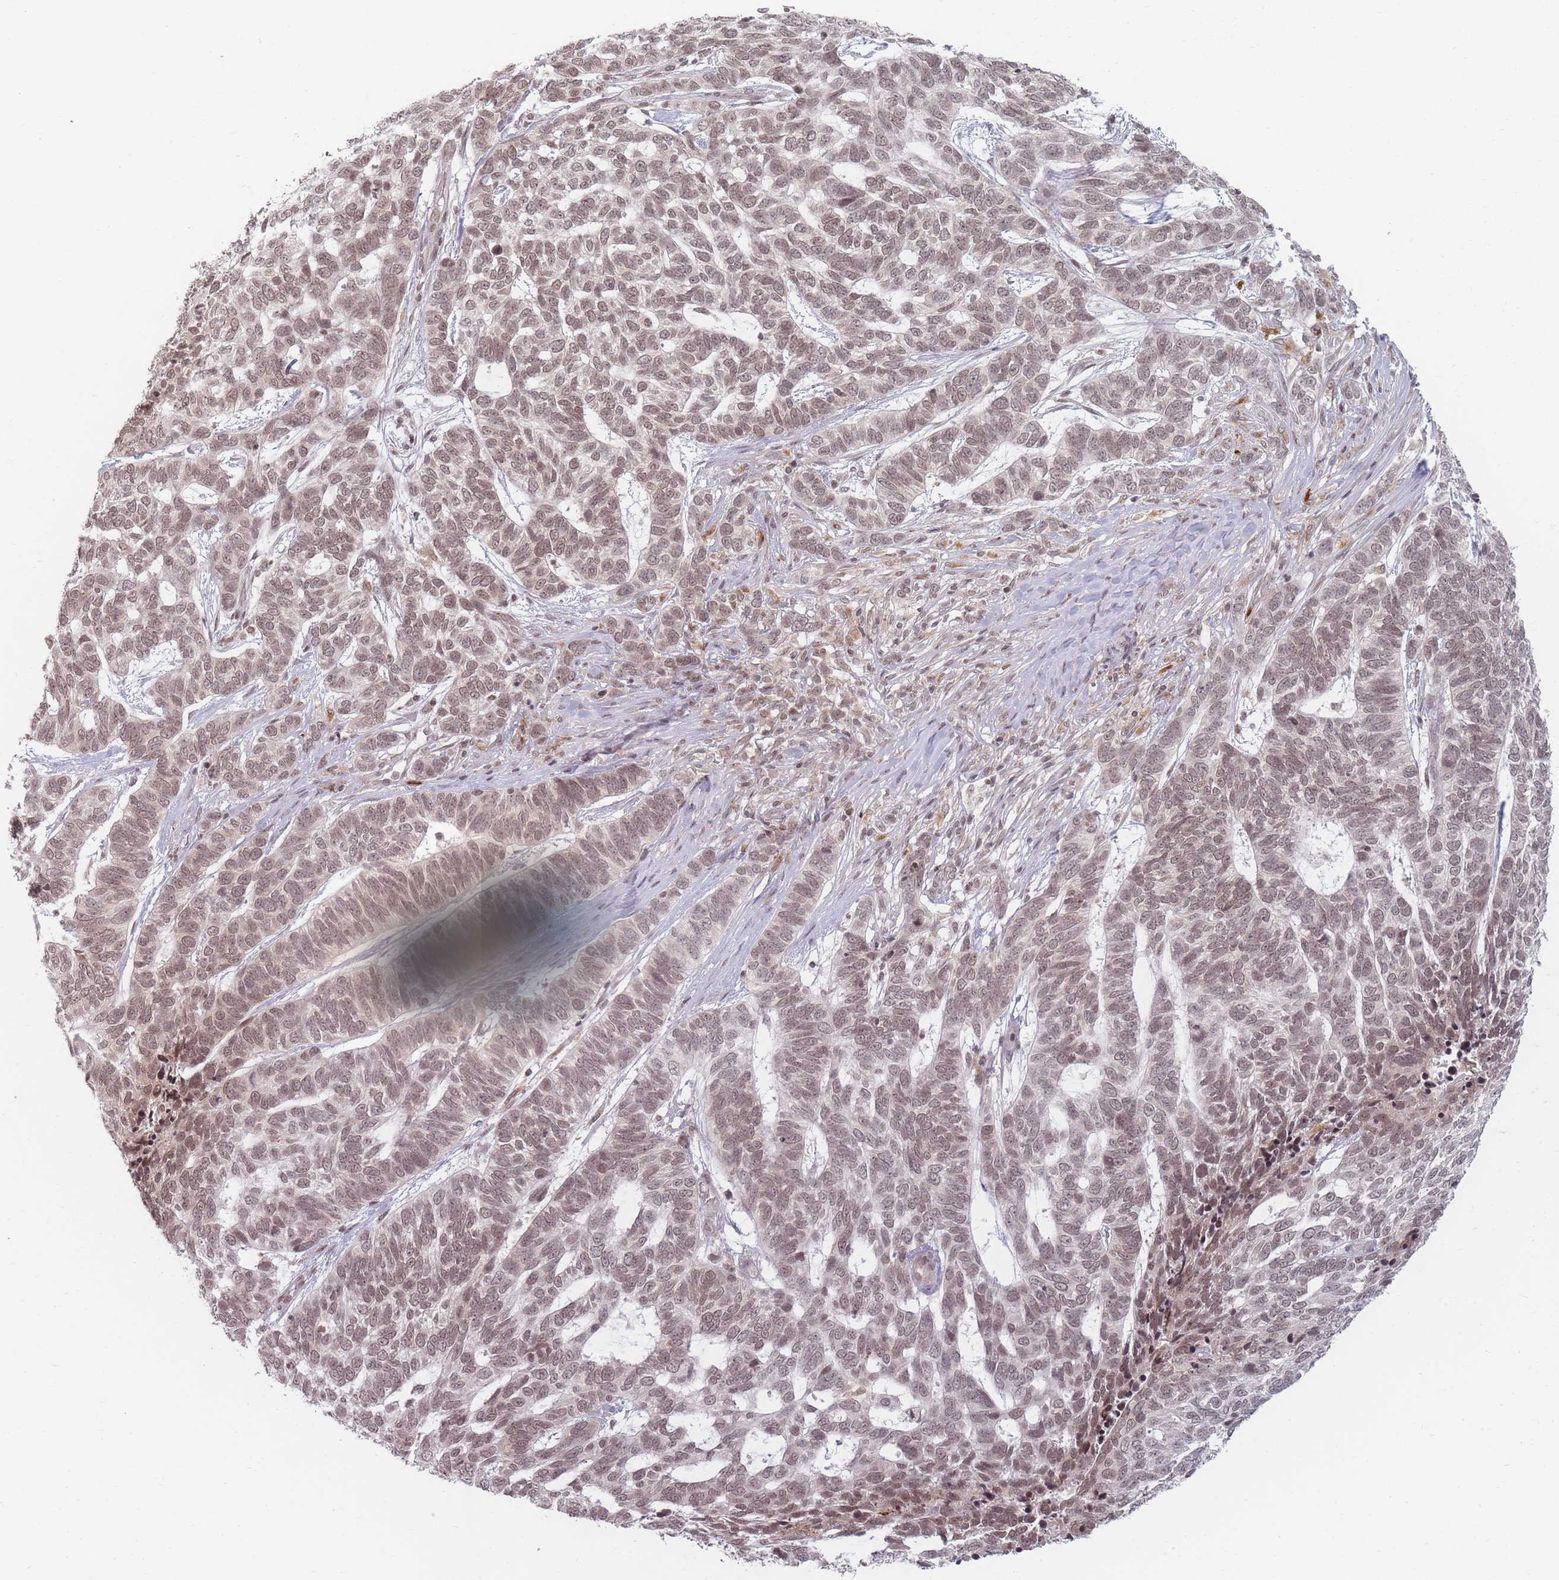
{"staining": {"intensity": "weak", "quantity": ">75%", "location": "nuclear"}, "tissue": "skin cancer", "cell_type": "Tumor cells", "image_type": "cancer", "snomed": [{"axis": "morphology", "description": "Basal cell carcinoma"}, {"axis": "topography", "description": "Skin"}], "caption": "Basal cell carcinoma (skin) stained with a brown dye demonstrates weak nuclear positive staining in approximately >75% of tumor cells.", "gene": "SPATA45", "patient": {"sex": "female", "age": 65}}